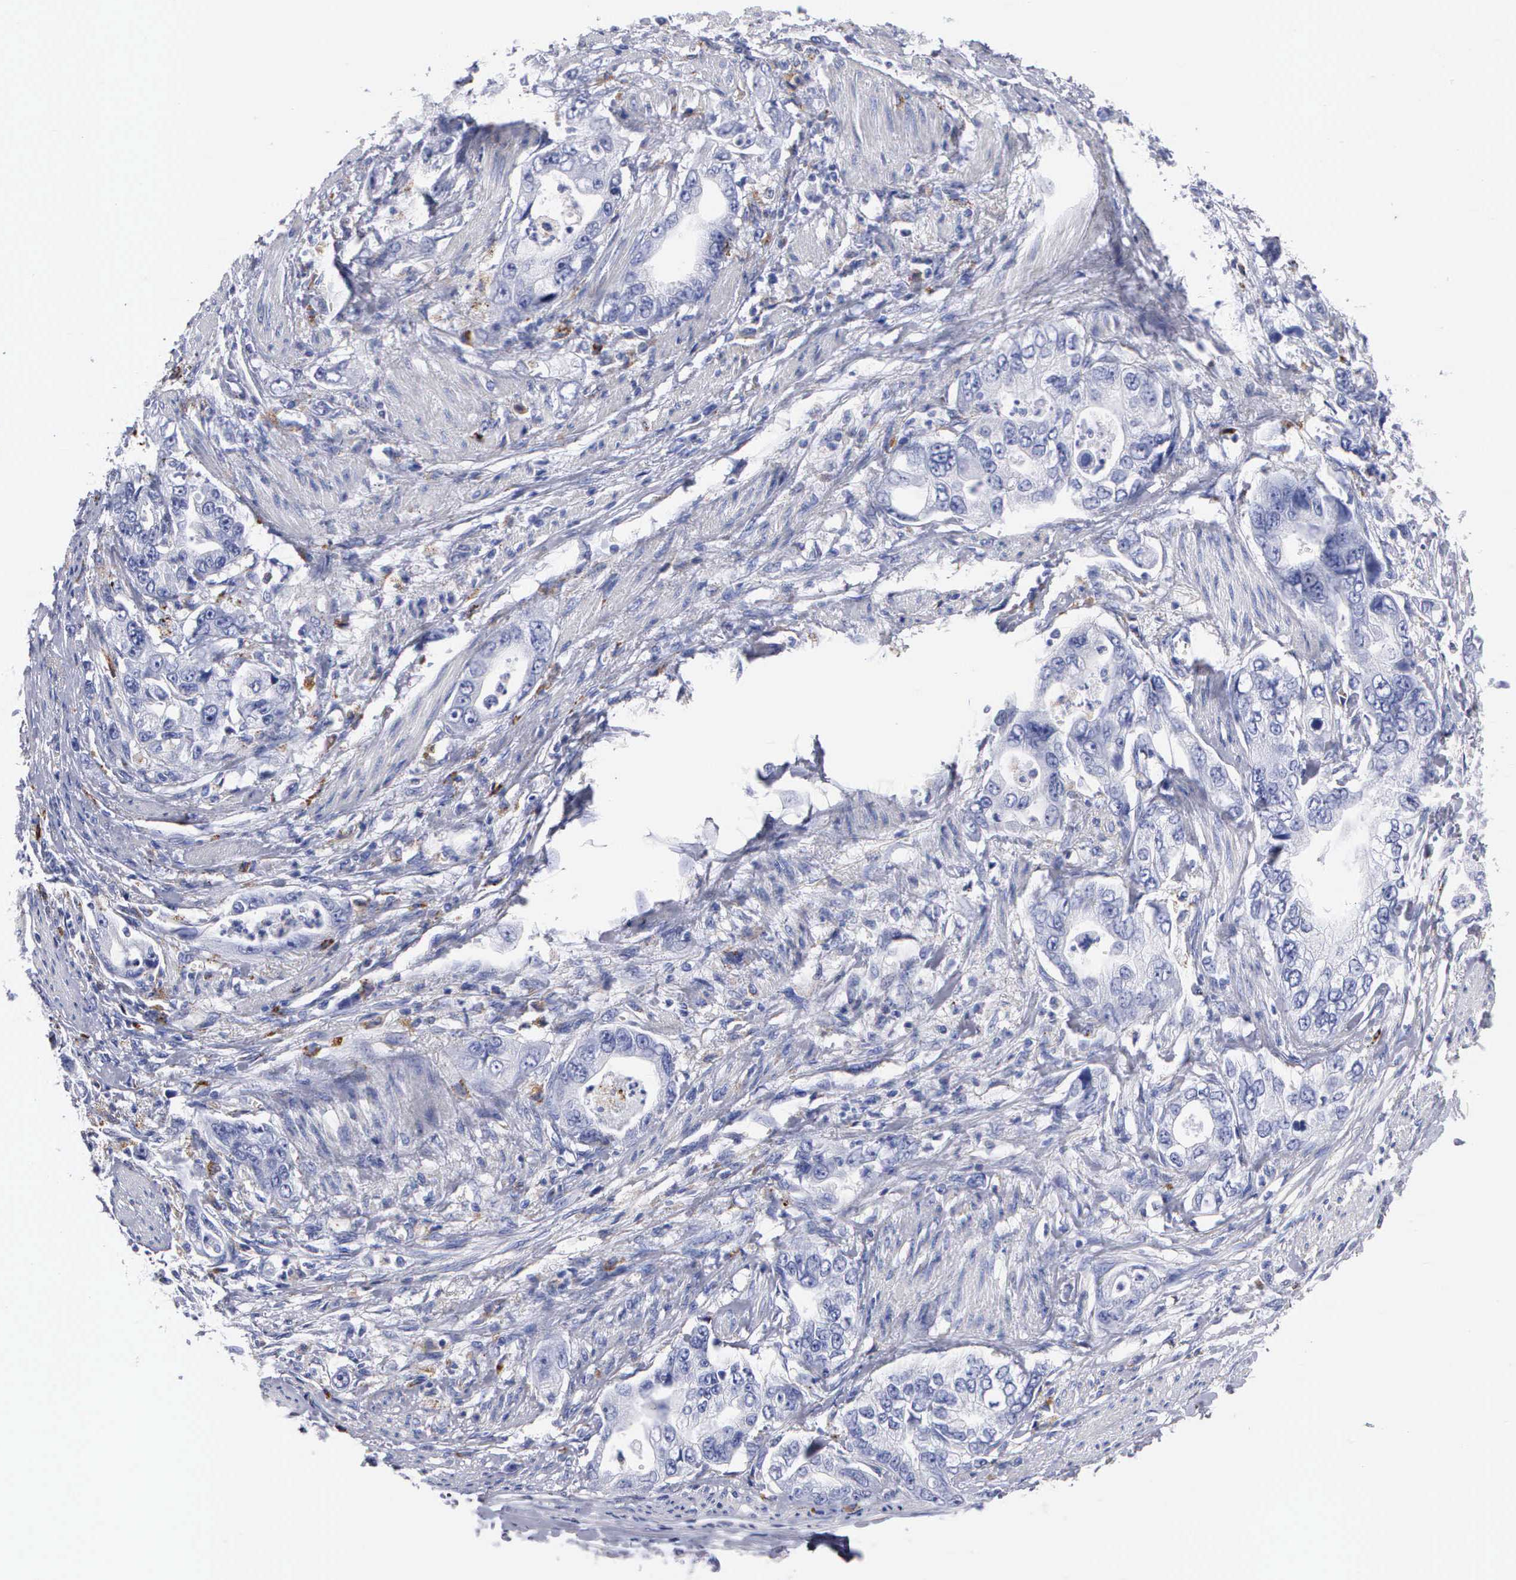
{"staining": {"intensity": "negative", "quantity": "none", "location": "none"}, "tissue": "stomach cancer", "cell_type": "Tumor cells", "image_type": "cancer", "snomed": [{"axis": "morphology", "description": "Adenocarcinoma, NOS"}, {"axis": "topography", "description": "Pancreas"}, {"axis": "topography", "description": "Stomach, upper"}], "caption": "Immunohistochemistry of adenocarcinoma (stomach) displays no expression in tumor cells.", "gene": "CTSL", "patient": {"sex": "male", "age": 77}}